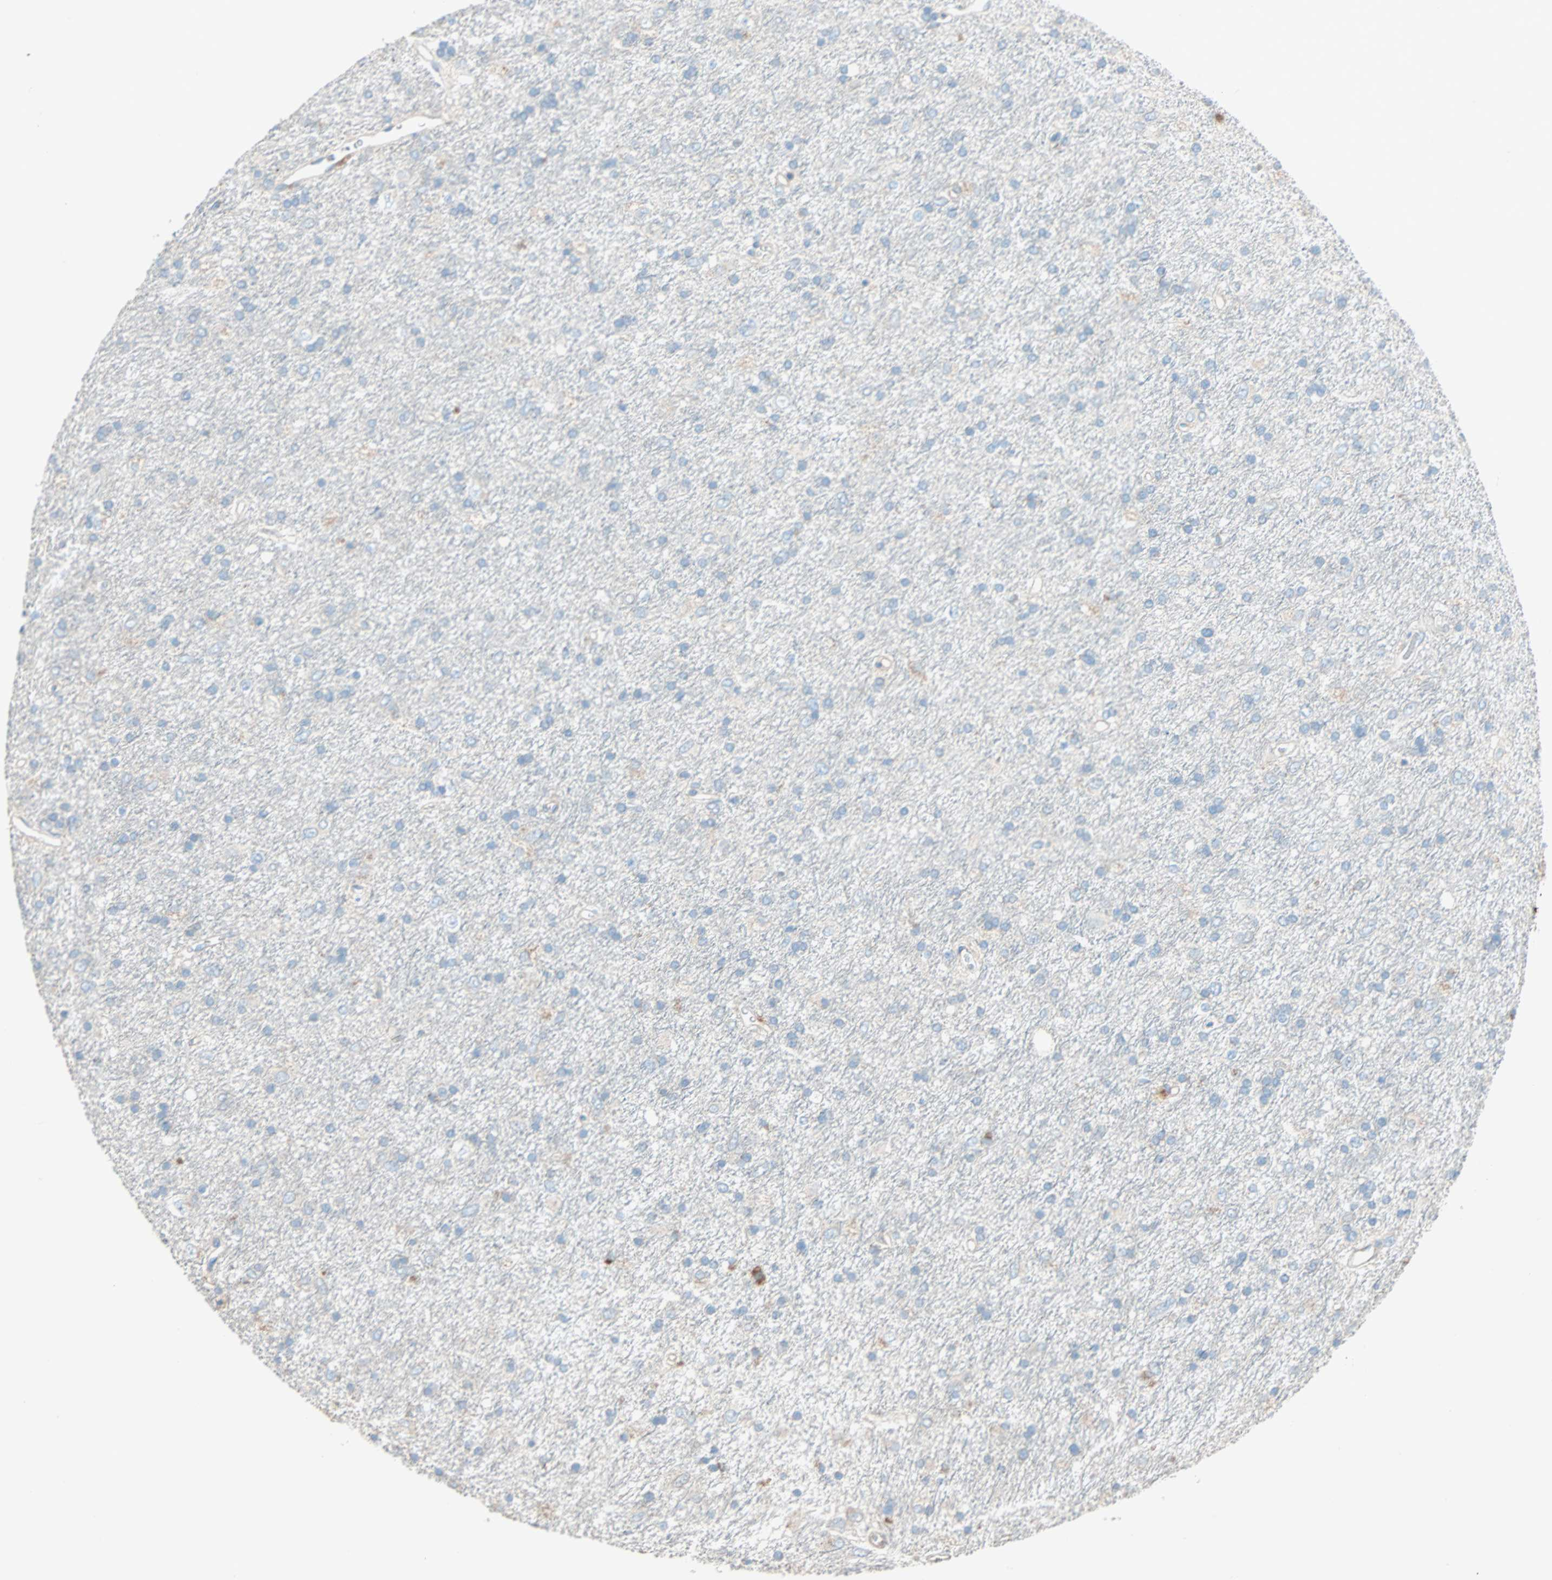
{"staining": {"intensity": "weak", "quantity": "25%-75%", "location": "cytoplasmic/membranous"}, "tissue": "glioma", "cell_type": "Tumor cells", "image_type": "cancer", "snomed": [{"axis": "morphology", "description": "Glioma, malignant, Low grade"}, {"axis": "topography", "description": "Brain"}], "caption": "Glioma was stained to show a protein in brown. There is low levels of weak cytoplasmic/membranous expression in about 25%-75% of tumor cells.", "gene": "LY6G6F", "patient": {"sex": "male", "age": 77}}